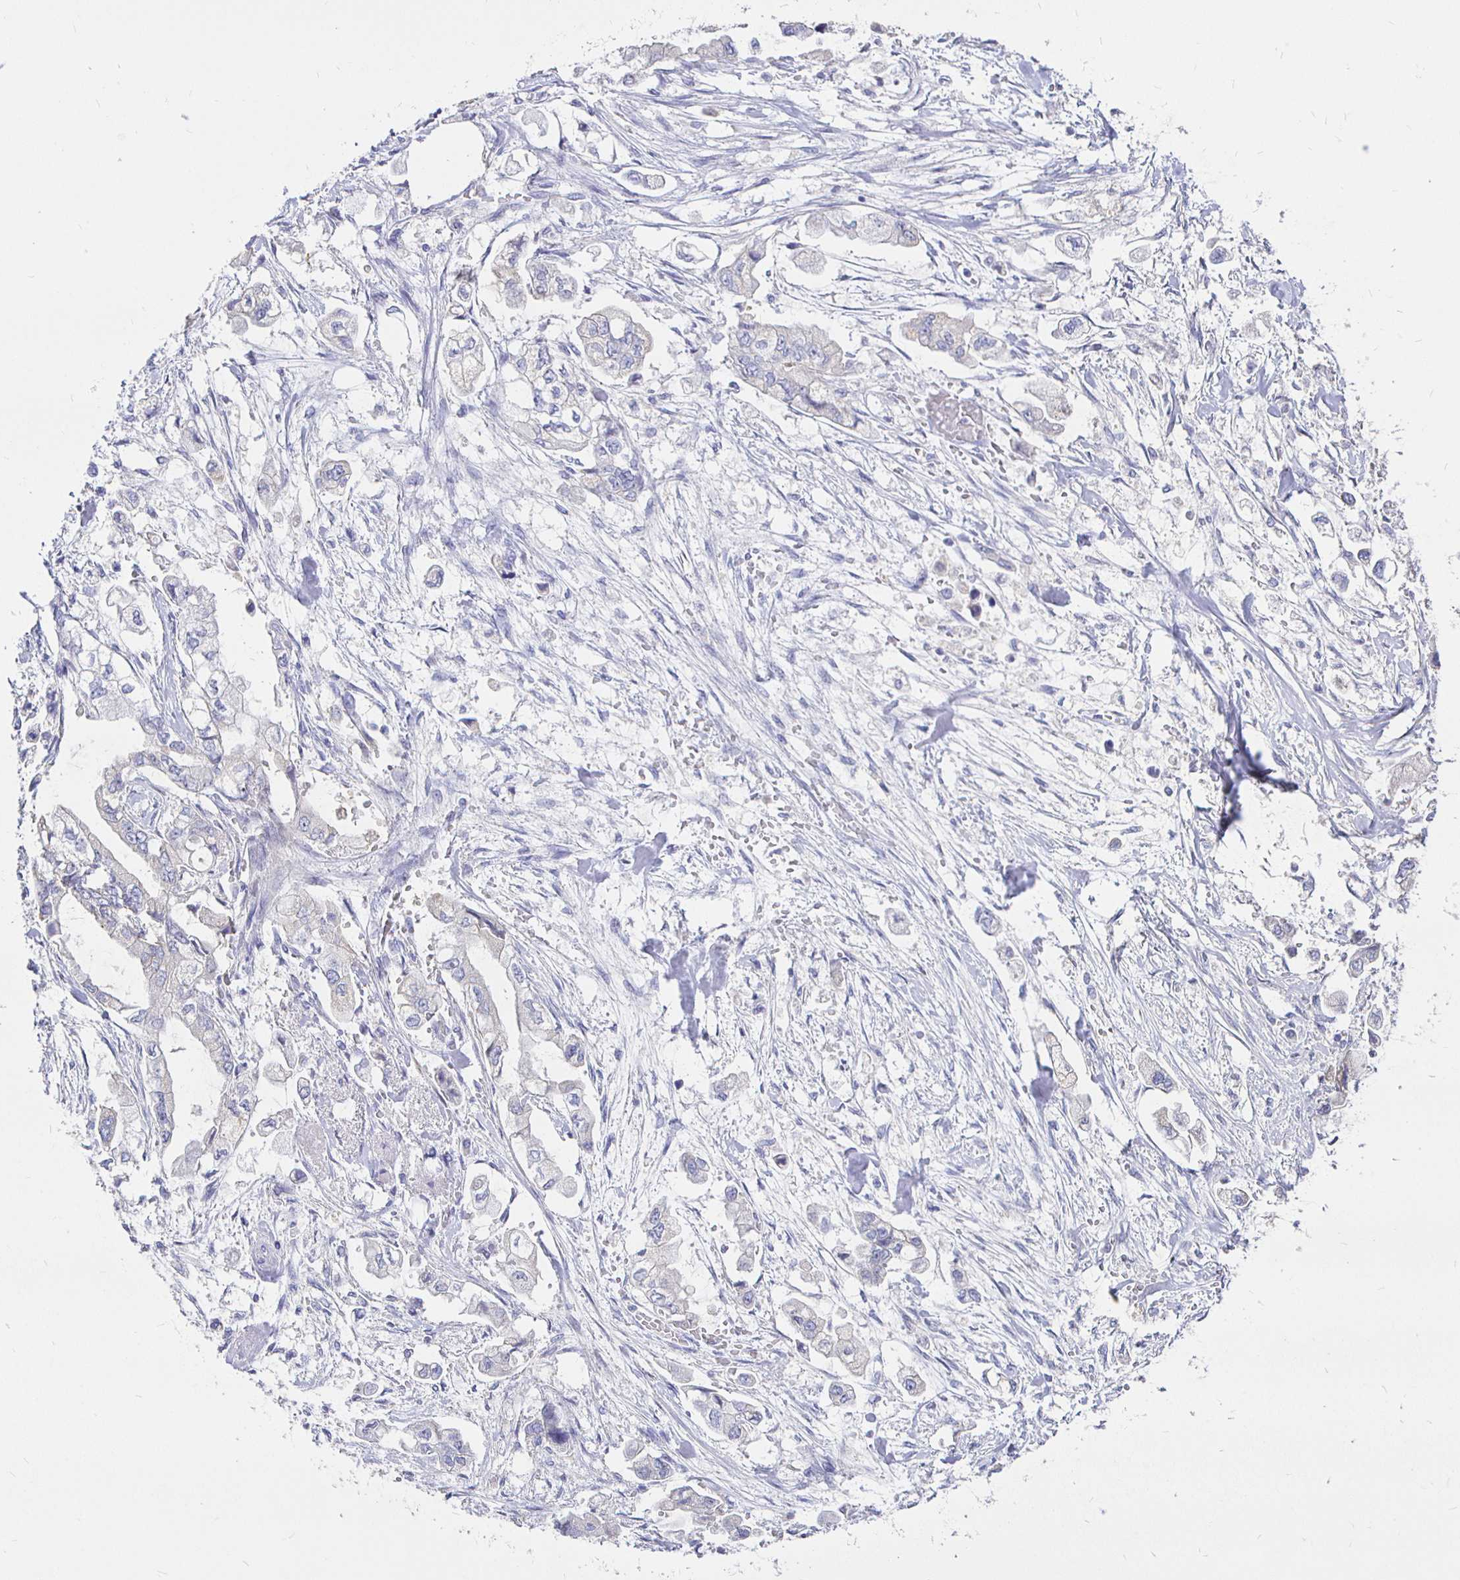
{"staining": {"intensity": "negative", "quantity": "none", "location": "none"}, "tissue": "stomach cancer", "cell_type": "Tumor cells", "image_type": "cancer", "snomed": [{"axis": "morphology", "description": "Adenocarcinoma, NOS"}, {"axis": "topography", "description": "Stomach"}], "caption": "A high-resolution histopathology image shows IHC staining of adenocarcinoma (stomach), which shows no significant expression in tumor cells.", "gene": "NECAB1", "patient": {"sex": "male", "age": 62}}